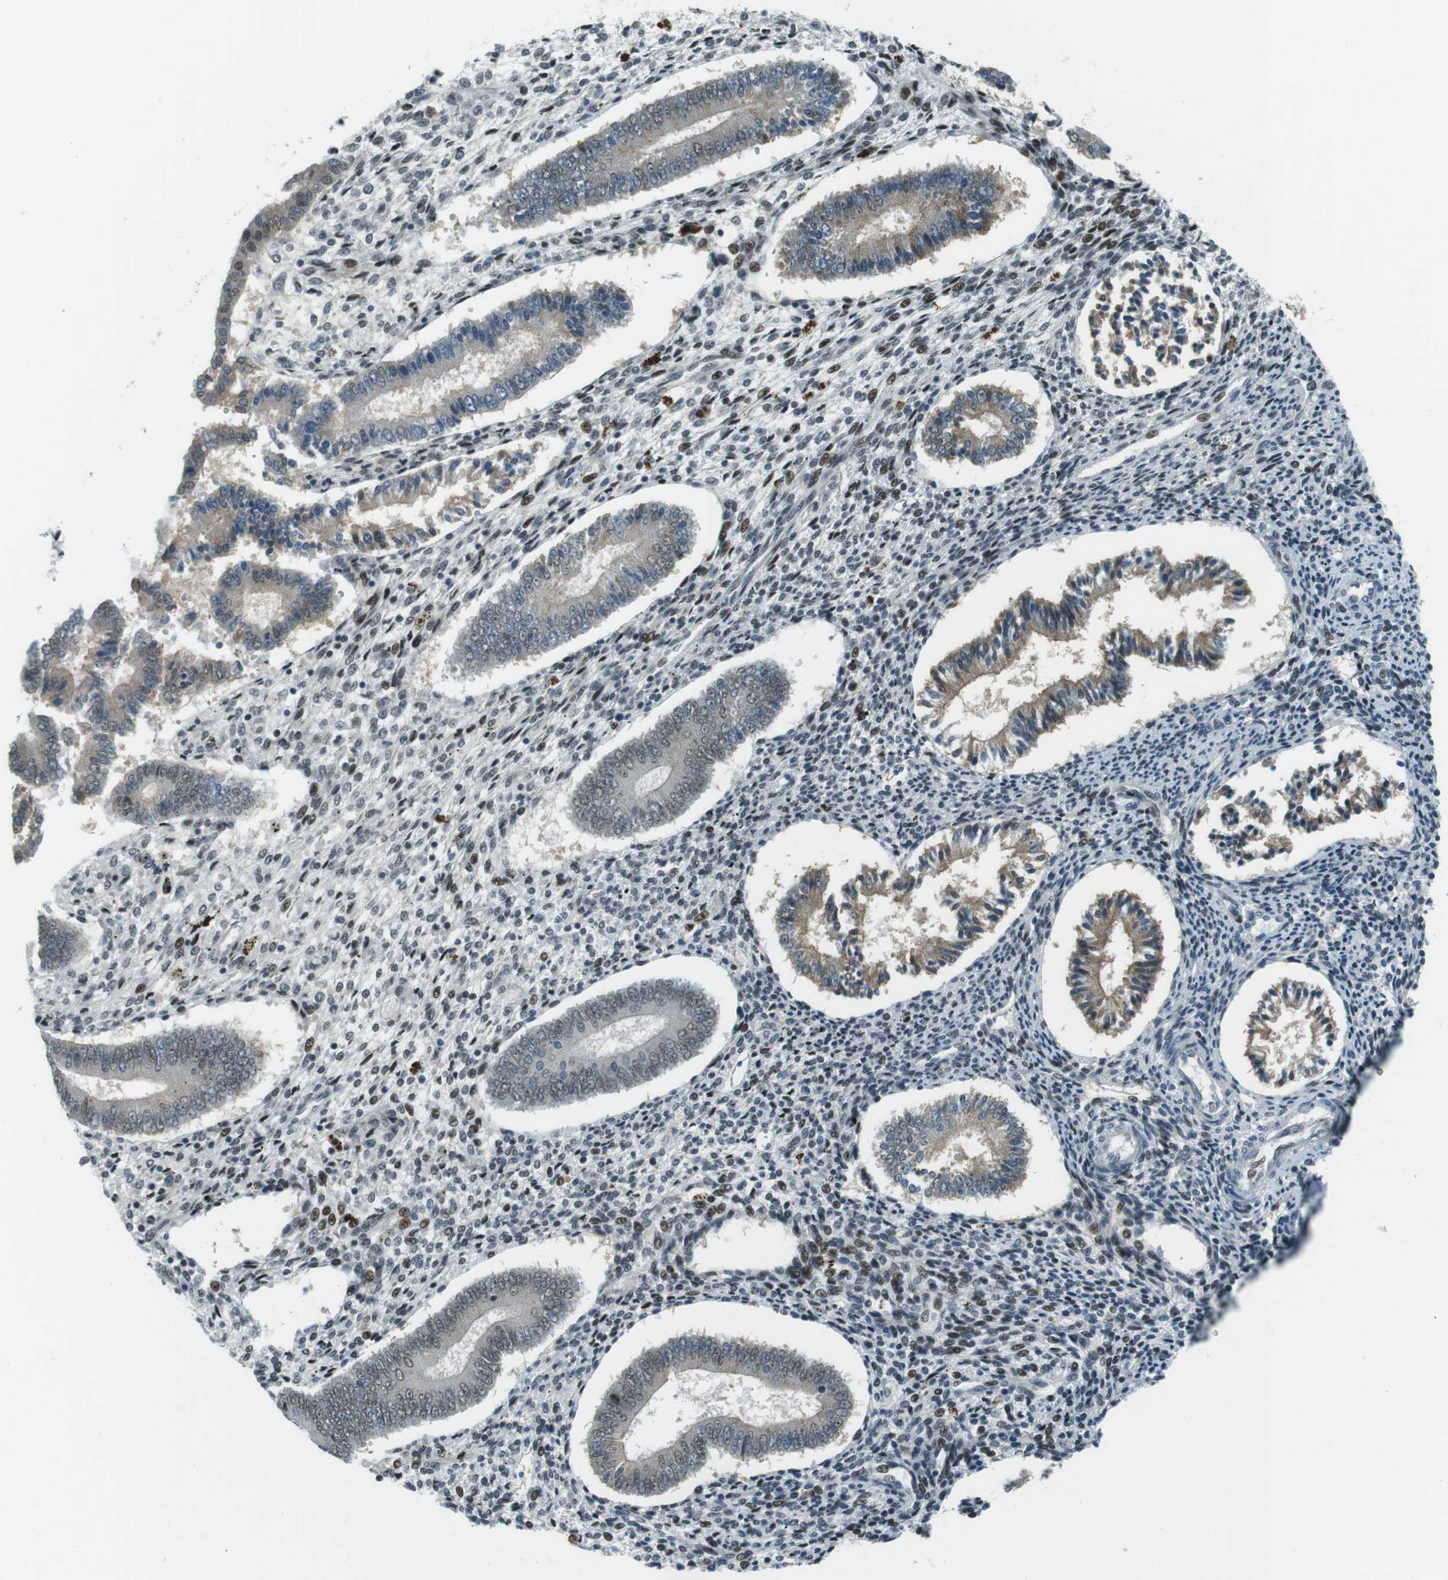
{"staining": {"intensity": "strong", "quantity": "<25%", "location": "nuclear"}, "tissue": "endometrium", "cell_type": "Cells in endometrial stroma", "image_type": "normal", "snomed": [{"axis": "morphology", "description": "Normal tissue, NOS"}, {"axis": "topography", "description": "Endometrium"}], "caption": "The immunohistochemical stain shows strong nuclear staining in cells in endometrial stroma of benign endometrium. (brown staining indicates protein expression, while blue staining denotes nuclei).", "gene": "PJA1", "patient": {"sex": "female", "age": 42}}